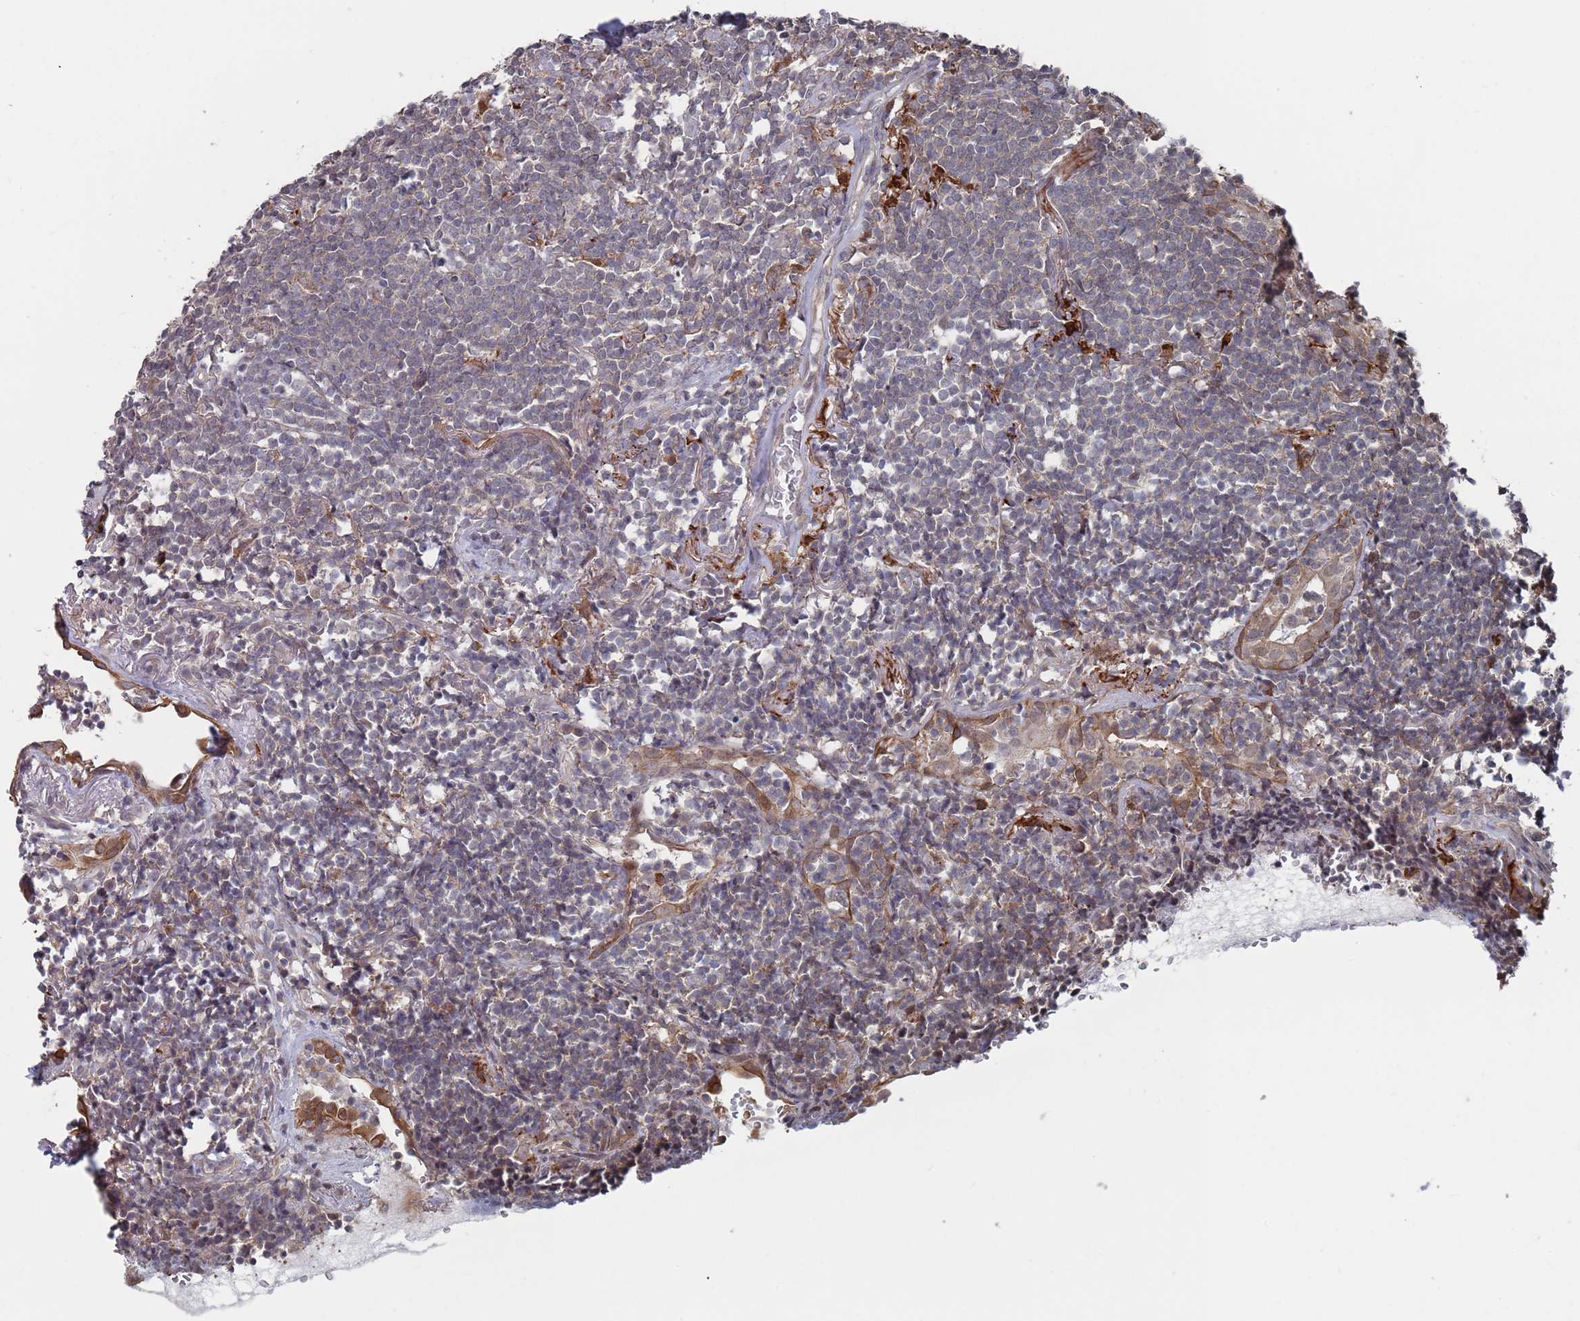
{"staining": {"intensity": "weak", "quantity": "<25%", "location": "cytoplasmic/membranous"}, "tissue": "lymphoma", "cell_type": "Tumor cells", "image_type": "cancer", "snomed": [{"axis": "morphology", "description": "Malignant lymphoma, non-Hodgkin's type, Low grade"}, {"axis": "topography", "description": "Lung"}], "caption": "Immunohistochemical staining of human lymphoma displays no significant positivity in tumor cells. (Immunohistochemistry, brightfield microscopy, high magnification).", "gene": "DGKD", "patient": {"sex": "female", "age": 71}}